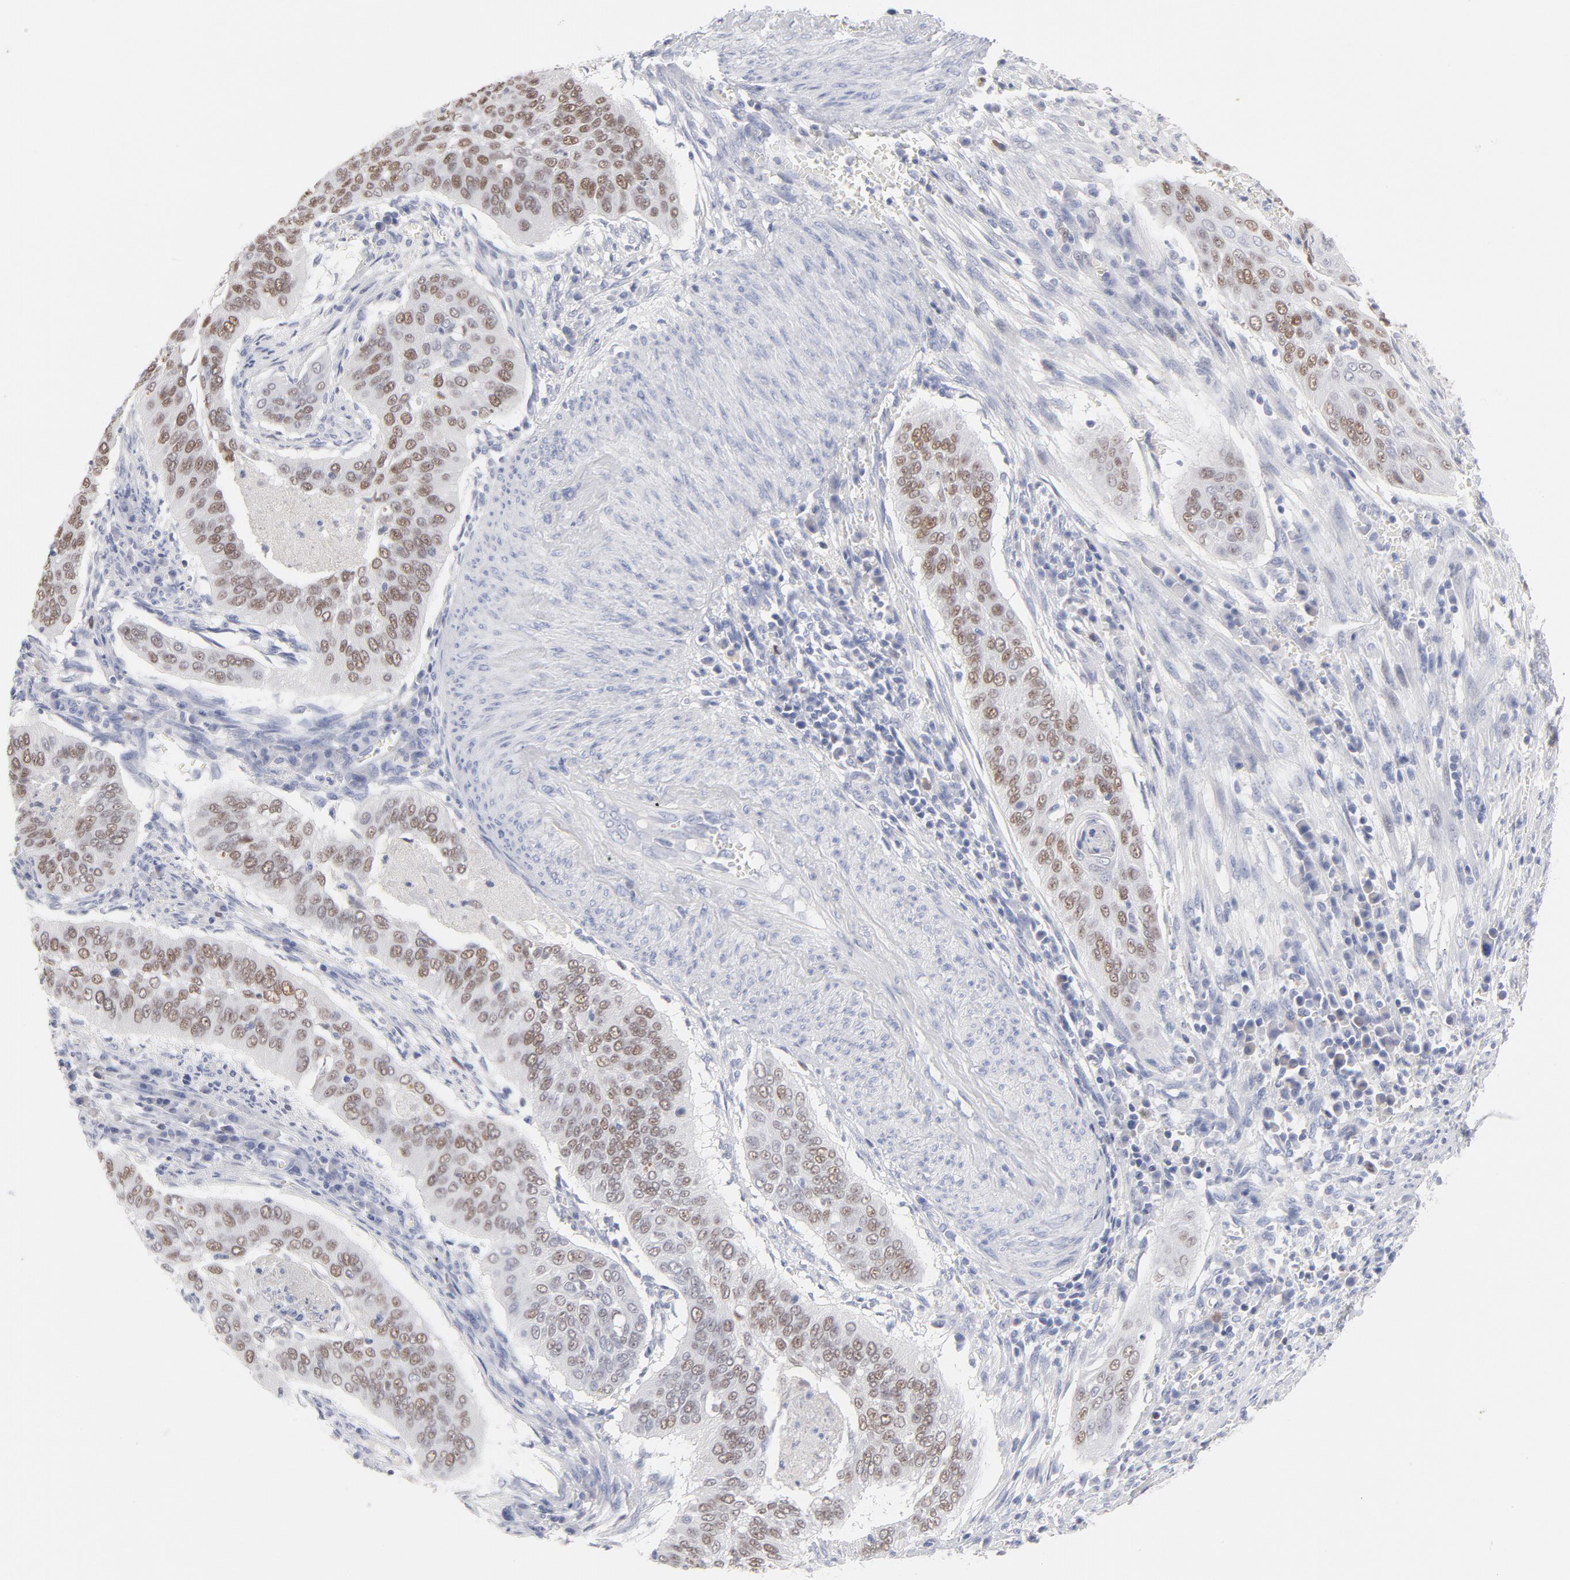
{"staining": {"intensity": "strong", "quantity": ">75%", "location": "nuclear"}, "tissue": "cervical cancer", "cell_type": "Tumor cells", "image_type": "cancer", "snomed": [{"axis": "morphology", "description": "Squamous cell carcinoma, NOS"}, {"axis": "topography", "description": "Cervix"}], "caption": "Cervical cancer was stained to show a protein in brown. There is high levels of strong nuclear expression in approximately >75% of tumor cells. The staining was performed using DAB to visualize the protein expression in brown, while the nuclei were stained in blue with hematoxylin (Magnification: 20x).", "gene": "MCM7", "patient": {"sex": "female", "age": 39}}